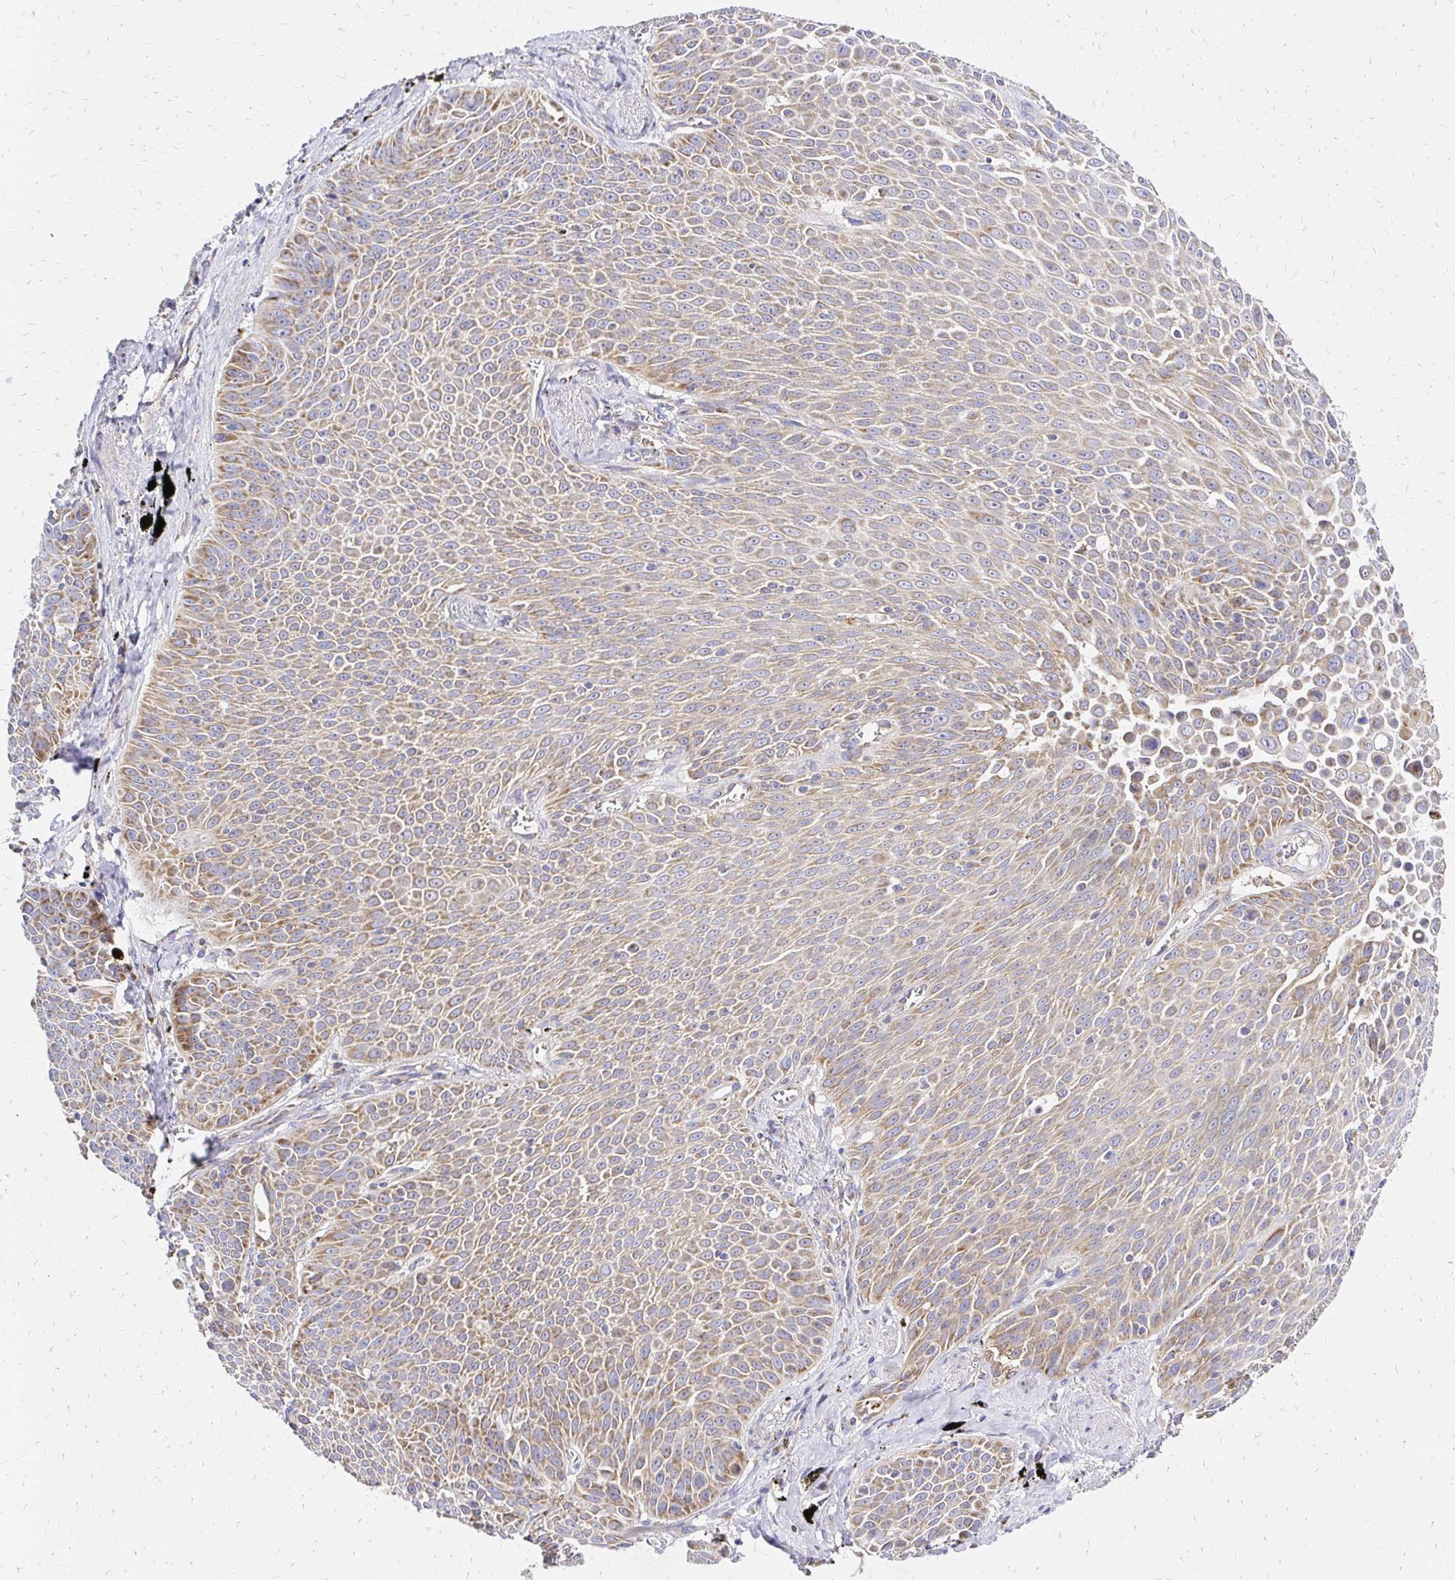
{"staining": {"intensity": "moderate", "quantity": "25%-75%", "location": "cytoplasmic/membranous"}, "tissue": "lung cancer", "cell_type": "Tumor cells", "image_type": "cancer", "snomed": [{"axis": "morphology", "description": "Squamous cell carcinoma, NOS"}, {"axis": "morphology", "description": "Squamous cell carcinoma, metastatic, NOS"}, {"axis": "topography", "description": "Lymph node"}, {"axis": "topography", "description": "Lung"}], "caption": "Lung cancer (squamous cell carcinoma) stained for a protein (brown) shows moderate cytoplasmic/membranous positive positivity in approximately 25%-75% of tumor cells.", "gene": "MRPL13", "patient": {"sex": "female", "age": 62}}